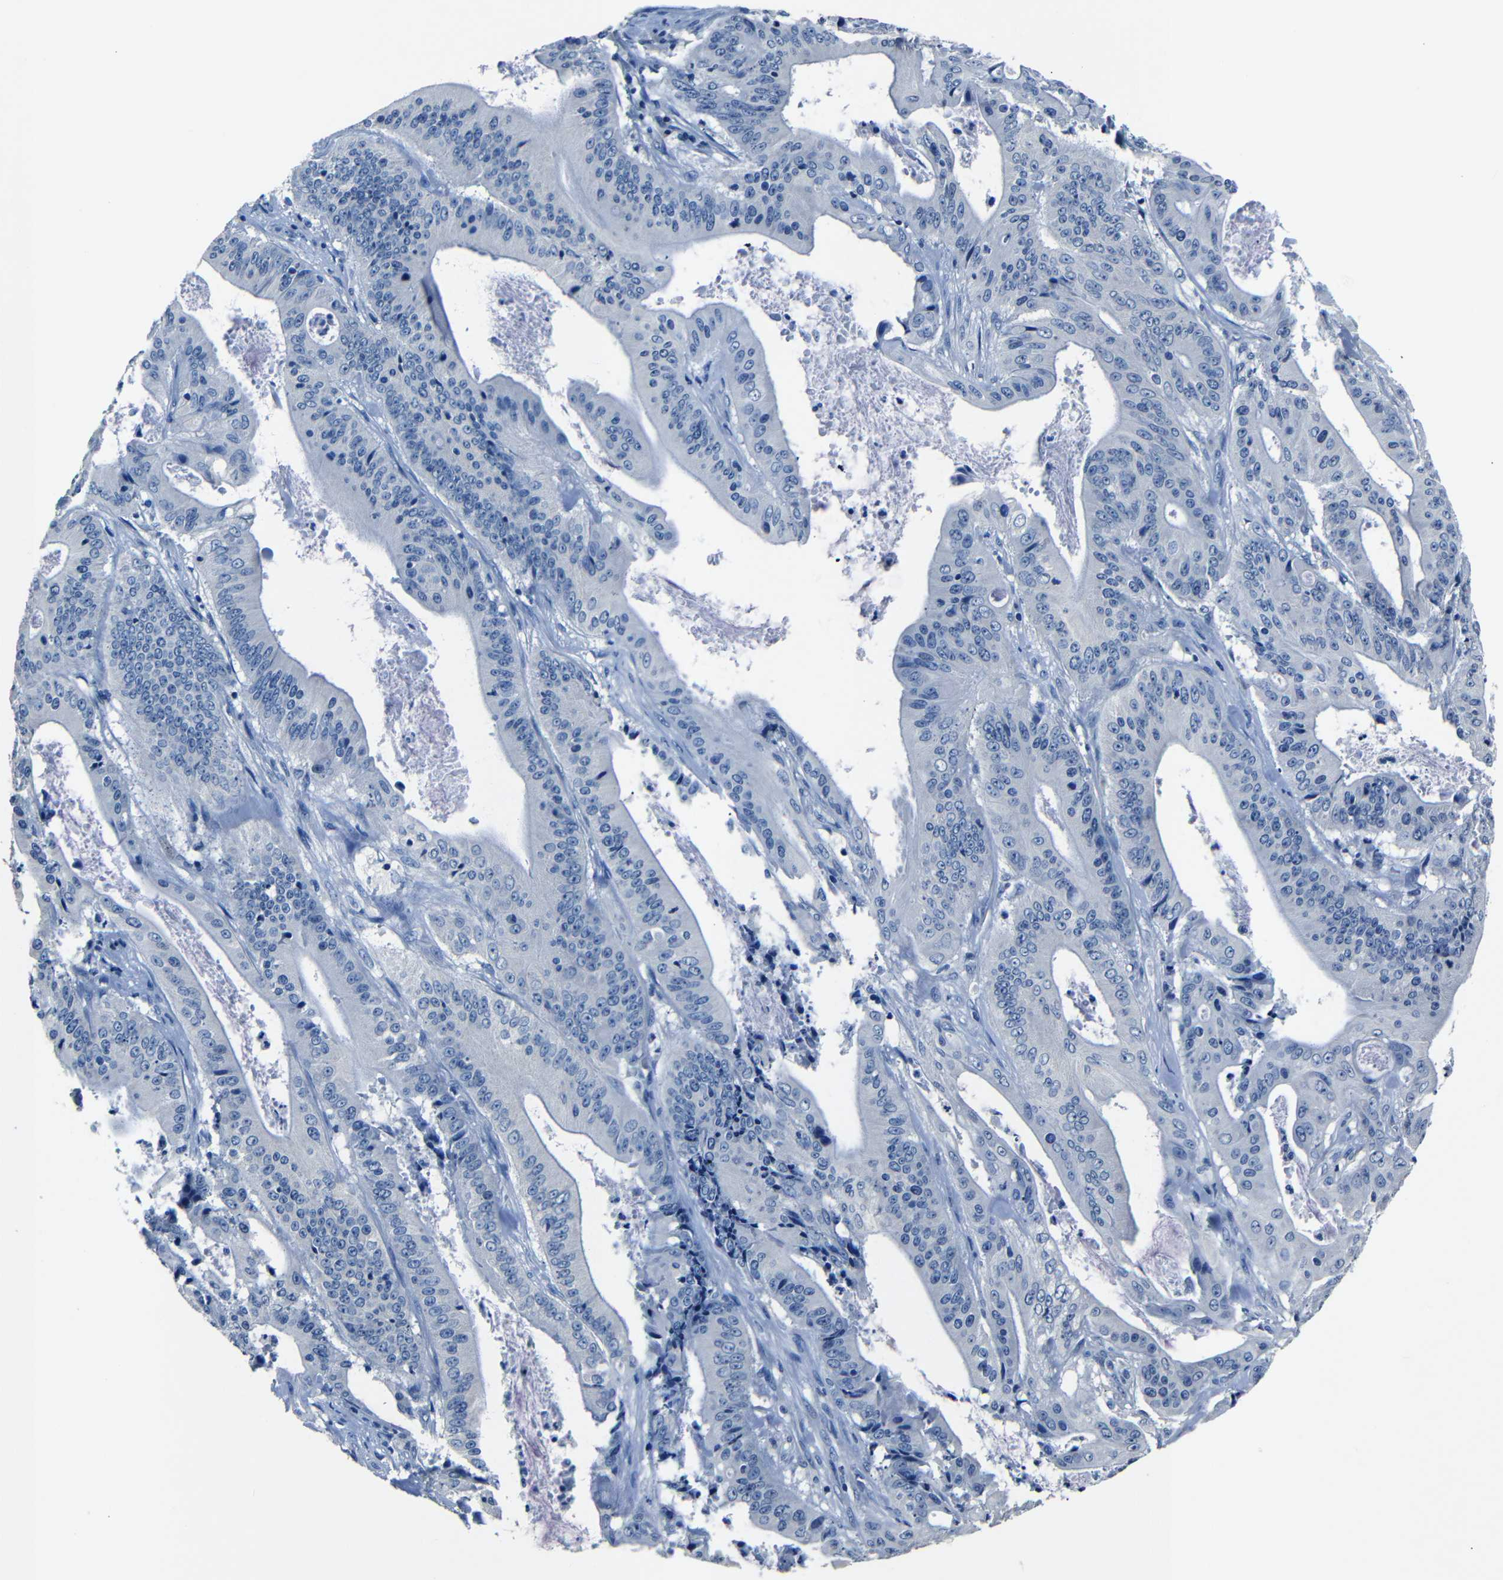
{"staining": {"intensity": "negative", "quantity": "none", "location": "none"}, "tissue": "pancreatic cancer", "cell_type": "Tumor cells", "image_type": "cancer", "snomed": [{"axis": "morphology", "description": "Normal tissue, NOS"}, {"axis": "topography", "description": "Lymph node"}], "caption": "Pancreatic cancer stained for a protein using IHC demonstrates no positivity tumor cells.", "gene": "NCMAP", "patient": {"sex": "male", "age": 62}}